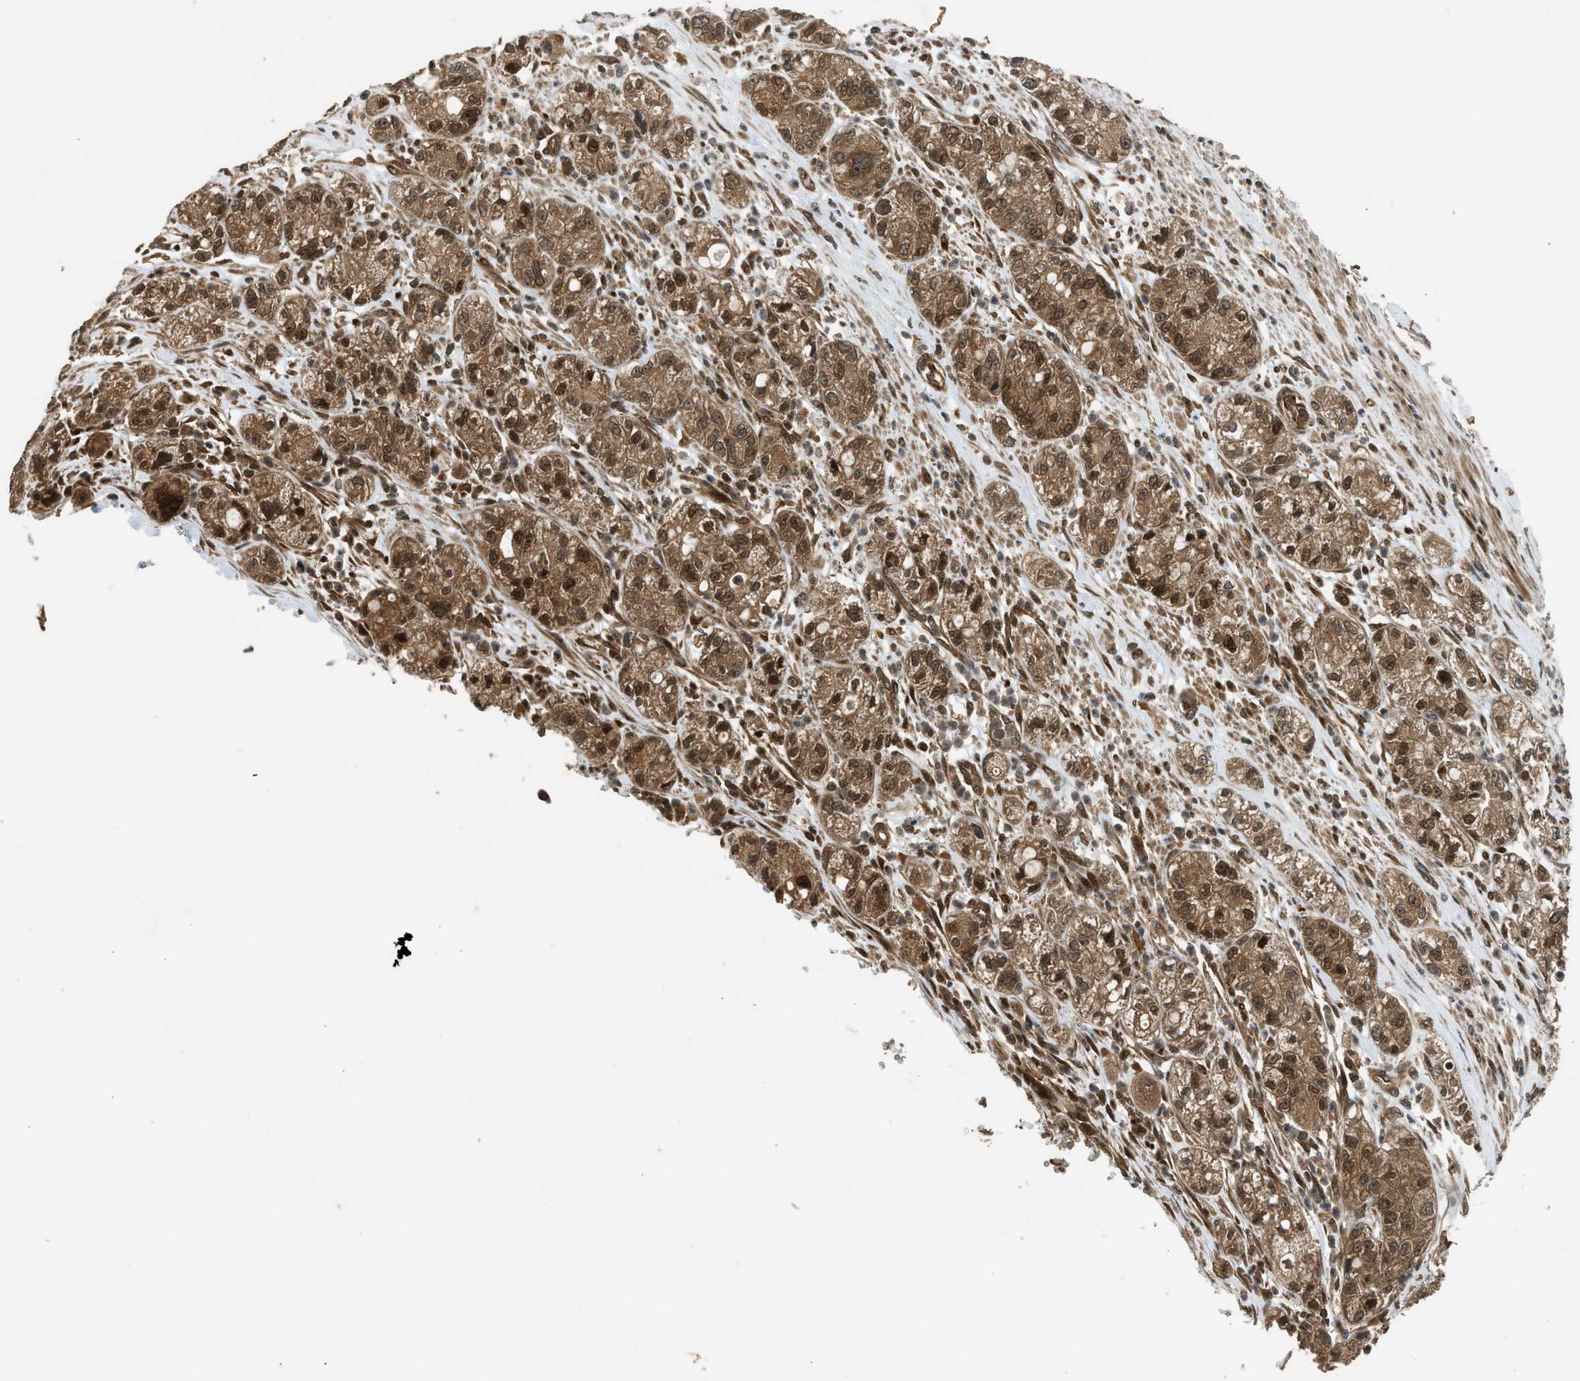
{"staining": {"intensity": "strong", "quantity": ">75%", "location": "cytoplasmic/membranous,nuclear"}, "tissue": "pancreatic cancer", "cell_type": "Tumor cells", "image_type": "cancer", "snomed": [{"axis": "morphology", "description": "Adenocarcinoma, NOS"}, {"axis": "topography", "description": "Pancreas"}], "caption": "Immunohistochemical staining of pancreatic cancer (adenocarcinoma) reveals high levels of strong cytoplasmic/membranous and nuclear positivity in approximately >75% of tumor cells.", "gene": "TXNL1", "patient": {"sex": "female", "age": 78}}